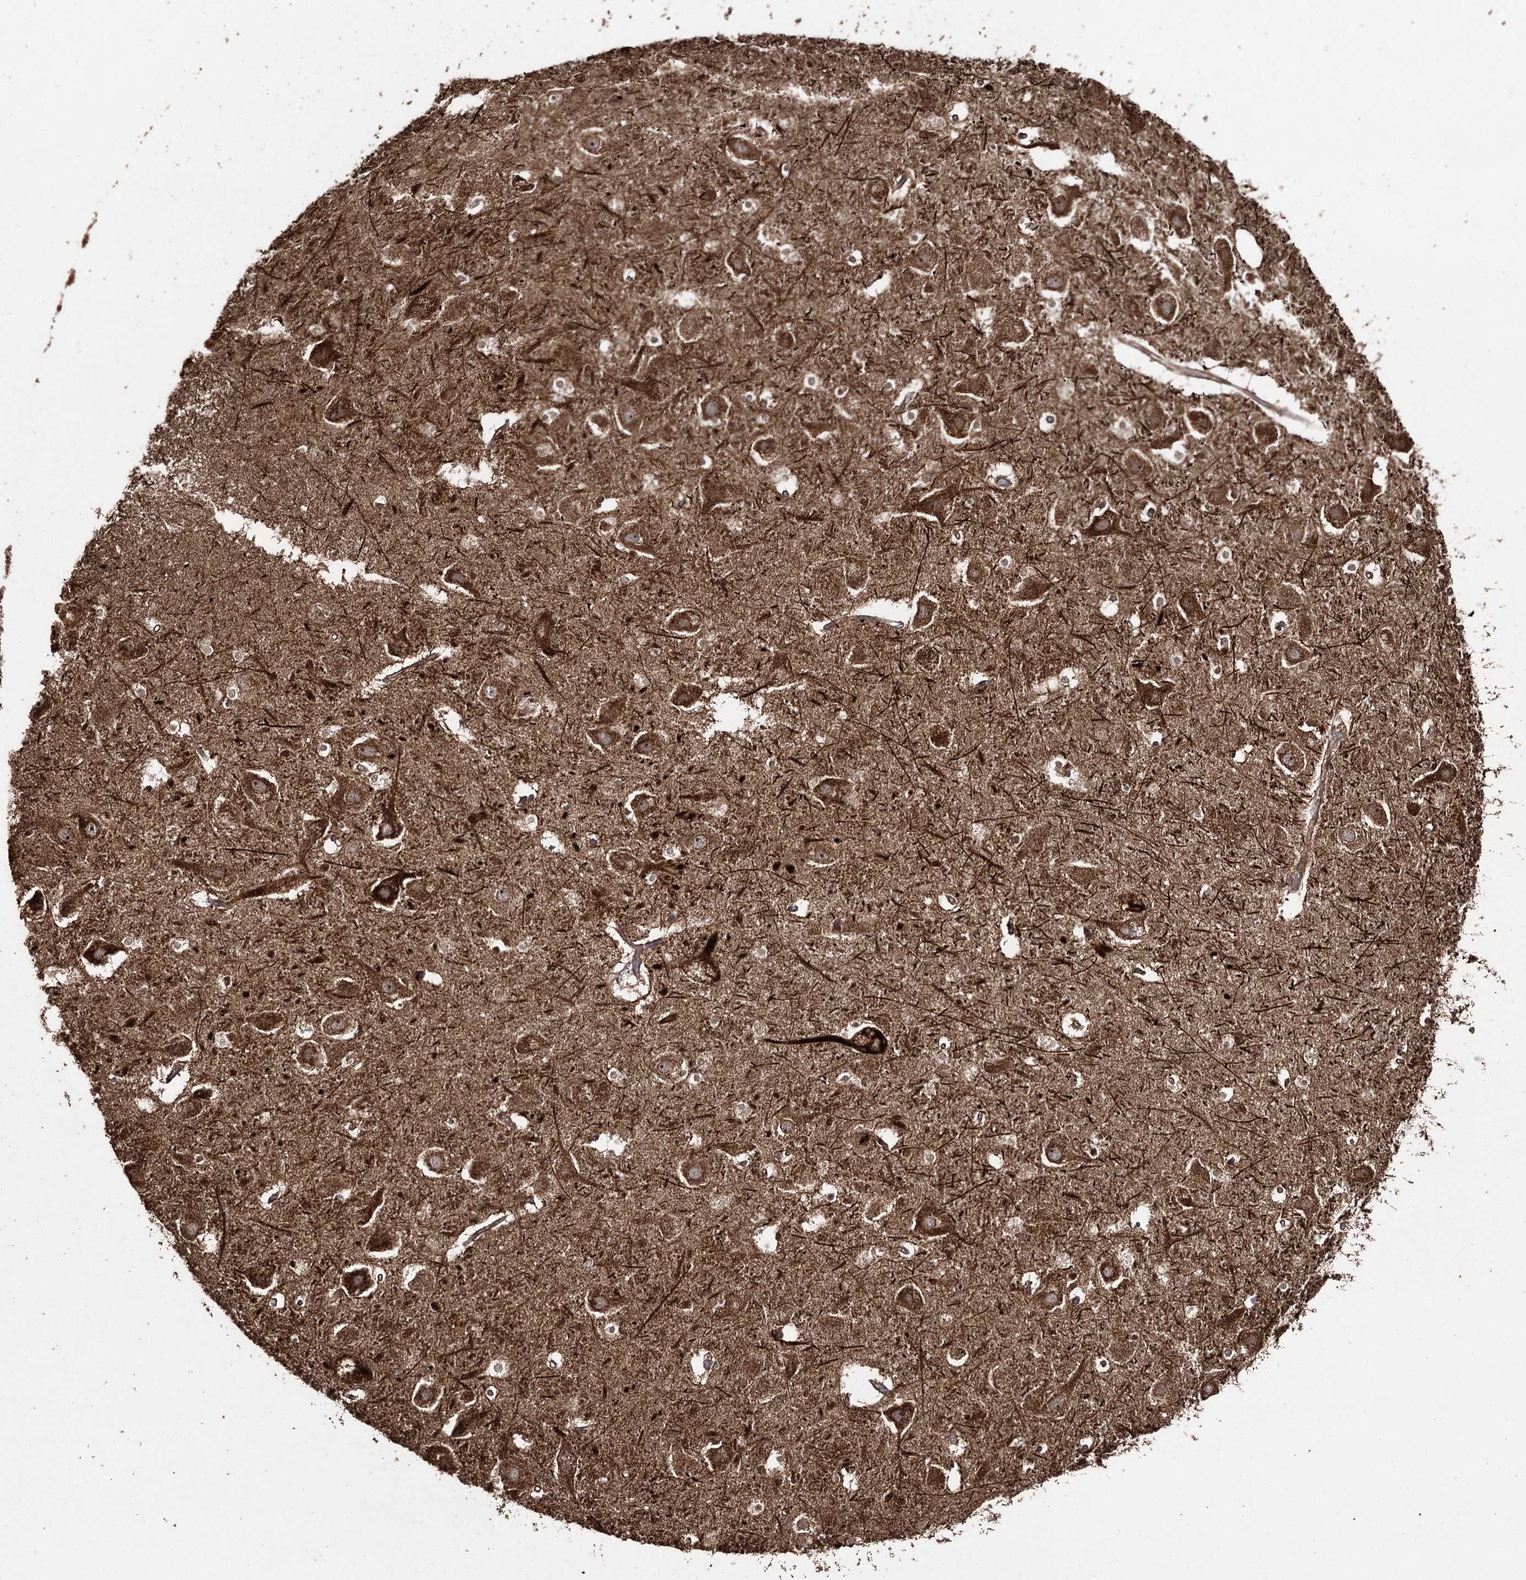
{"staining": {"intensity": "moderate", "quantity": "25%-75%", "location": "cytoplasmic/membranous"}, "tissue": "hippocampus", "cell_type": "Glial cells", "image_type": "normal", "snomed": [{"axis": "morphology", "description": "Normal tissue, NOS"}, {"axis": "topography", "description": "Hippocampus"}], "caption": "Protein staining displays moderate cytoplasmic/membranous staining in about 25%-75% of glial cells in normal hippocampus. The protein of interest is stained brown, and the nuclei are stained in blue (DAB (3,3'-diaminobenzidine) IHC with brightfield microscopy, high magnification).", "gene": "SLF2", "patient": {"sex": "female", "age": 52}}